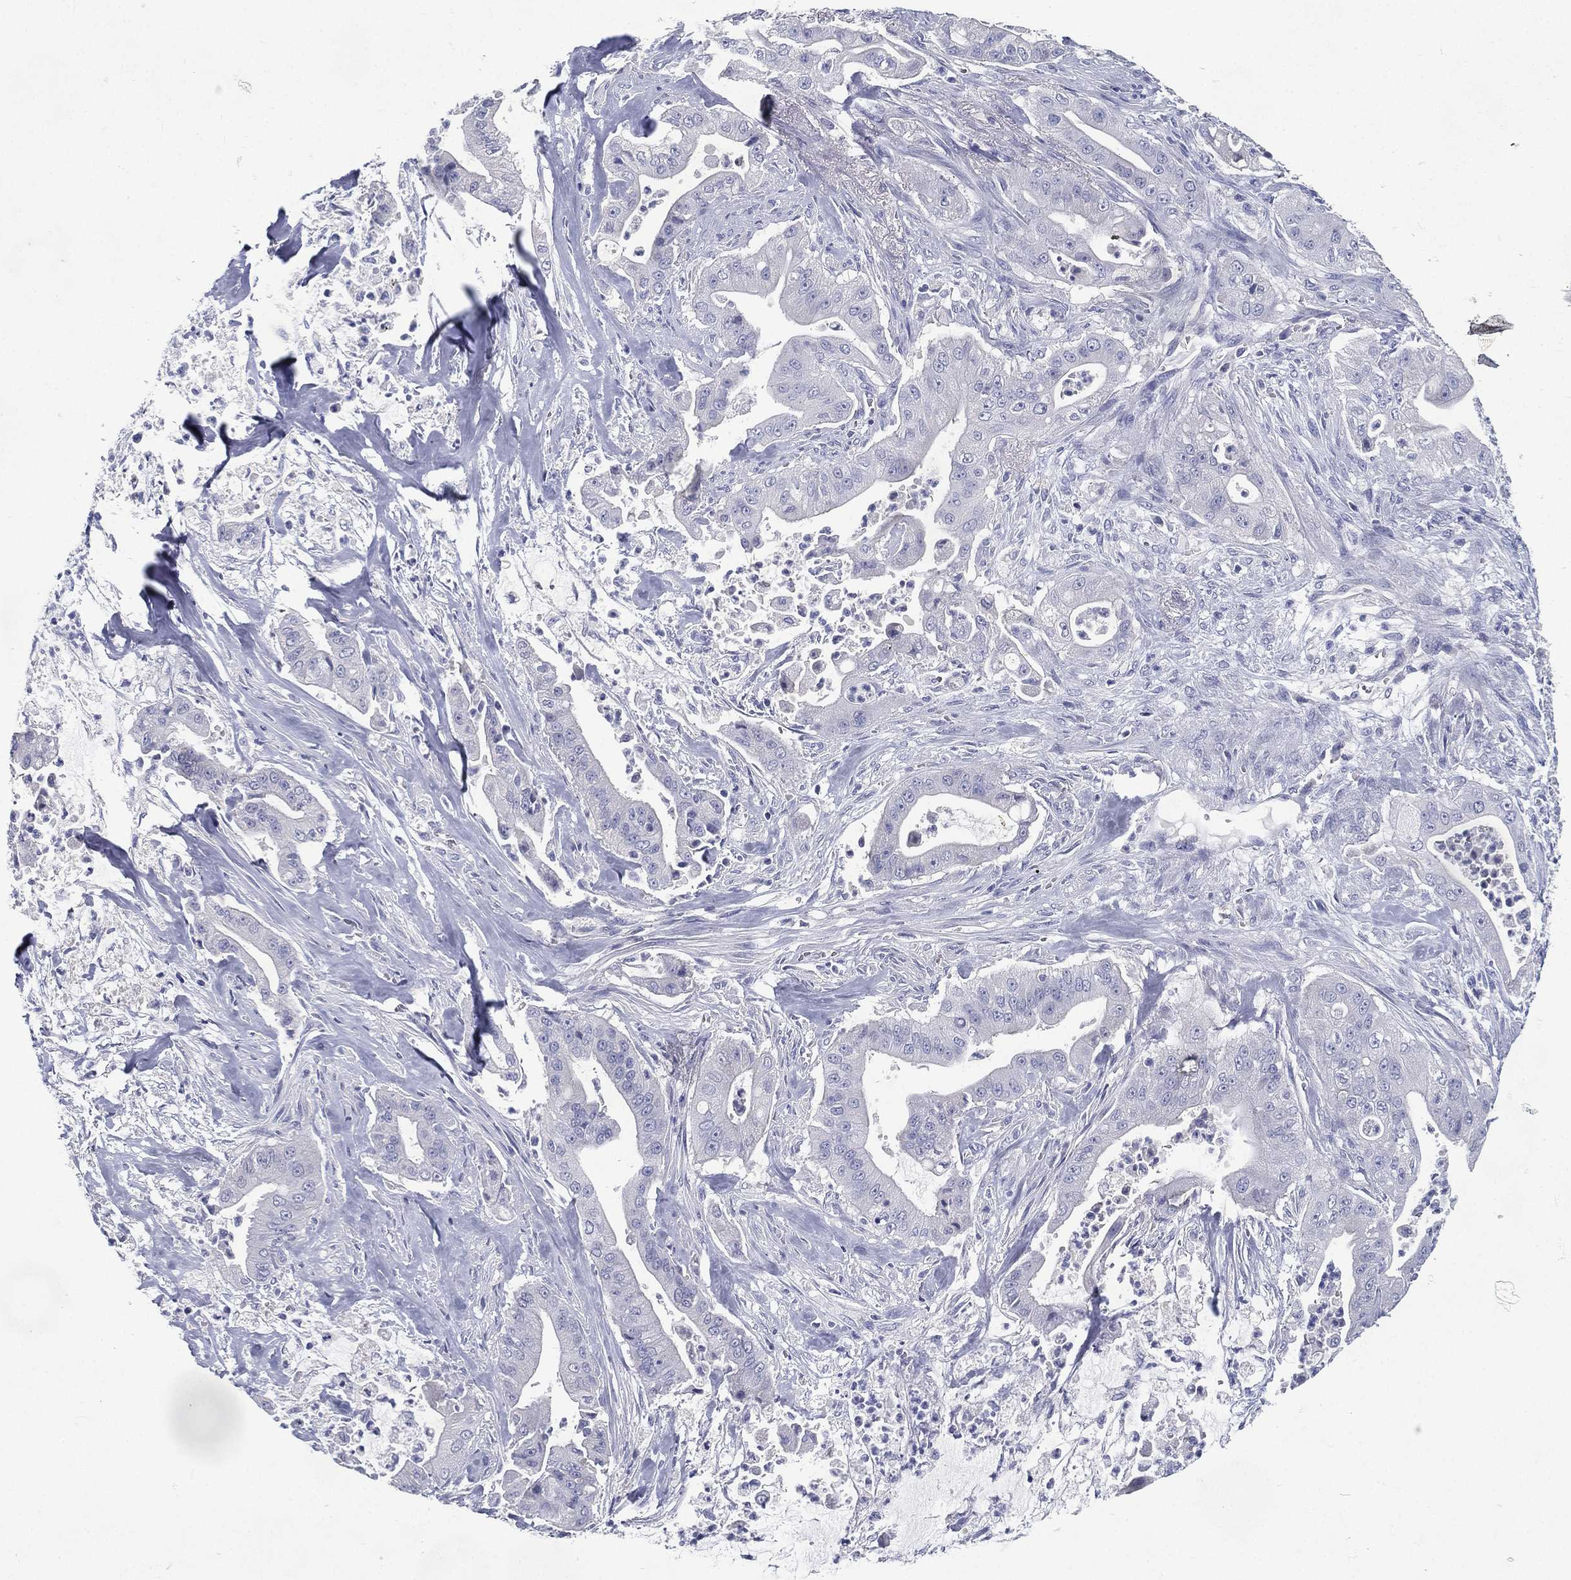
{"staining": {"intensity": "negative", "quantity": "none", "location": "none"}, "tissue": "pancreatic cancer", "cell_type": "Tumor cells", "image_type": "cancer", "snomed": [{"axis": "morphology", "description": "Normal tissue, NOS"}, {"axis": "morphology", "description": "Inflammation, NOS"}, {"axis": "morphology", "description": "Adenocarcinoma, NOS"}, {"axis": "topography", "description": "Pancreas"}], "caption": "Immunohistochemical staining of pancreatic cancer (adenocarcinoma) shows no significant expression in tumor cells.", "gene": "RGS13", "patient": {"sex": "male", "age": 57}}